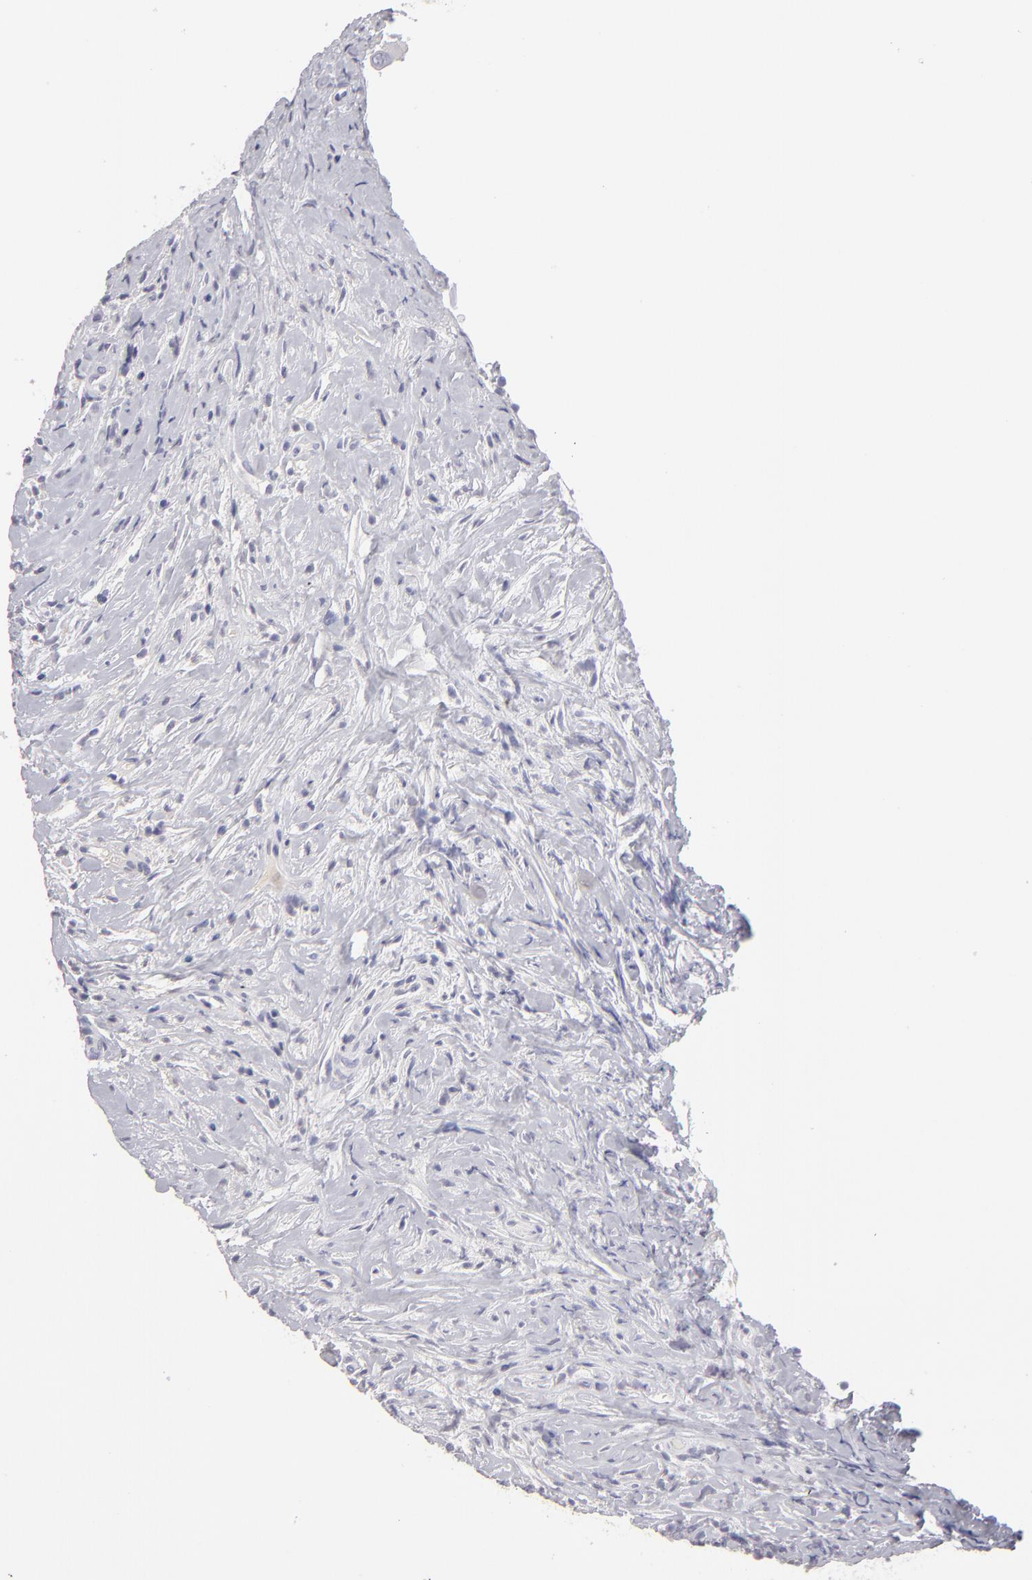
{"staining": {"intensity": "negative", "quantity": "none", "location": "none"}, "tissue": "lymphoma", "cell_type": "Tumor cells", "image_type": "cancer", "snomed": [{"axis": "morphology", "description": "Hodgkin's disease, NOS"}, {"axis": "topography", "description": "Lymph node"}], "caption": "IHC image of neoplastic tissue: human lymphoma stained with DAB exhibits no significant protein positivity in tumor cells.", "gene": "ABCC4", "patient": {"sex": "female", "age": 25}}